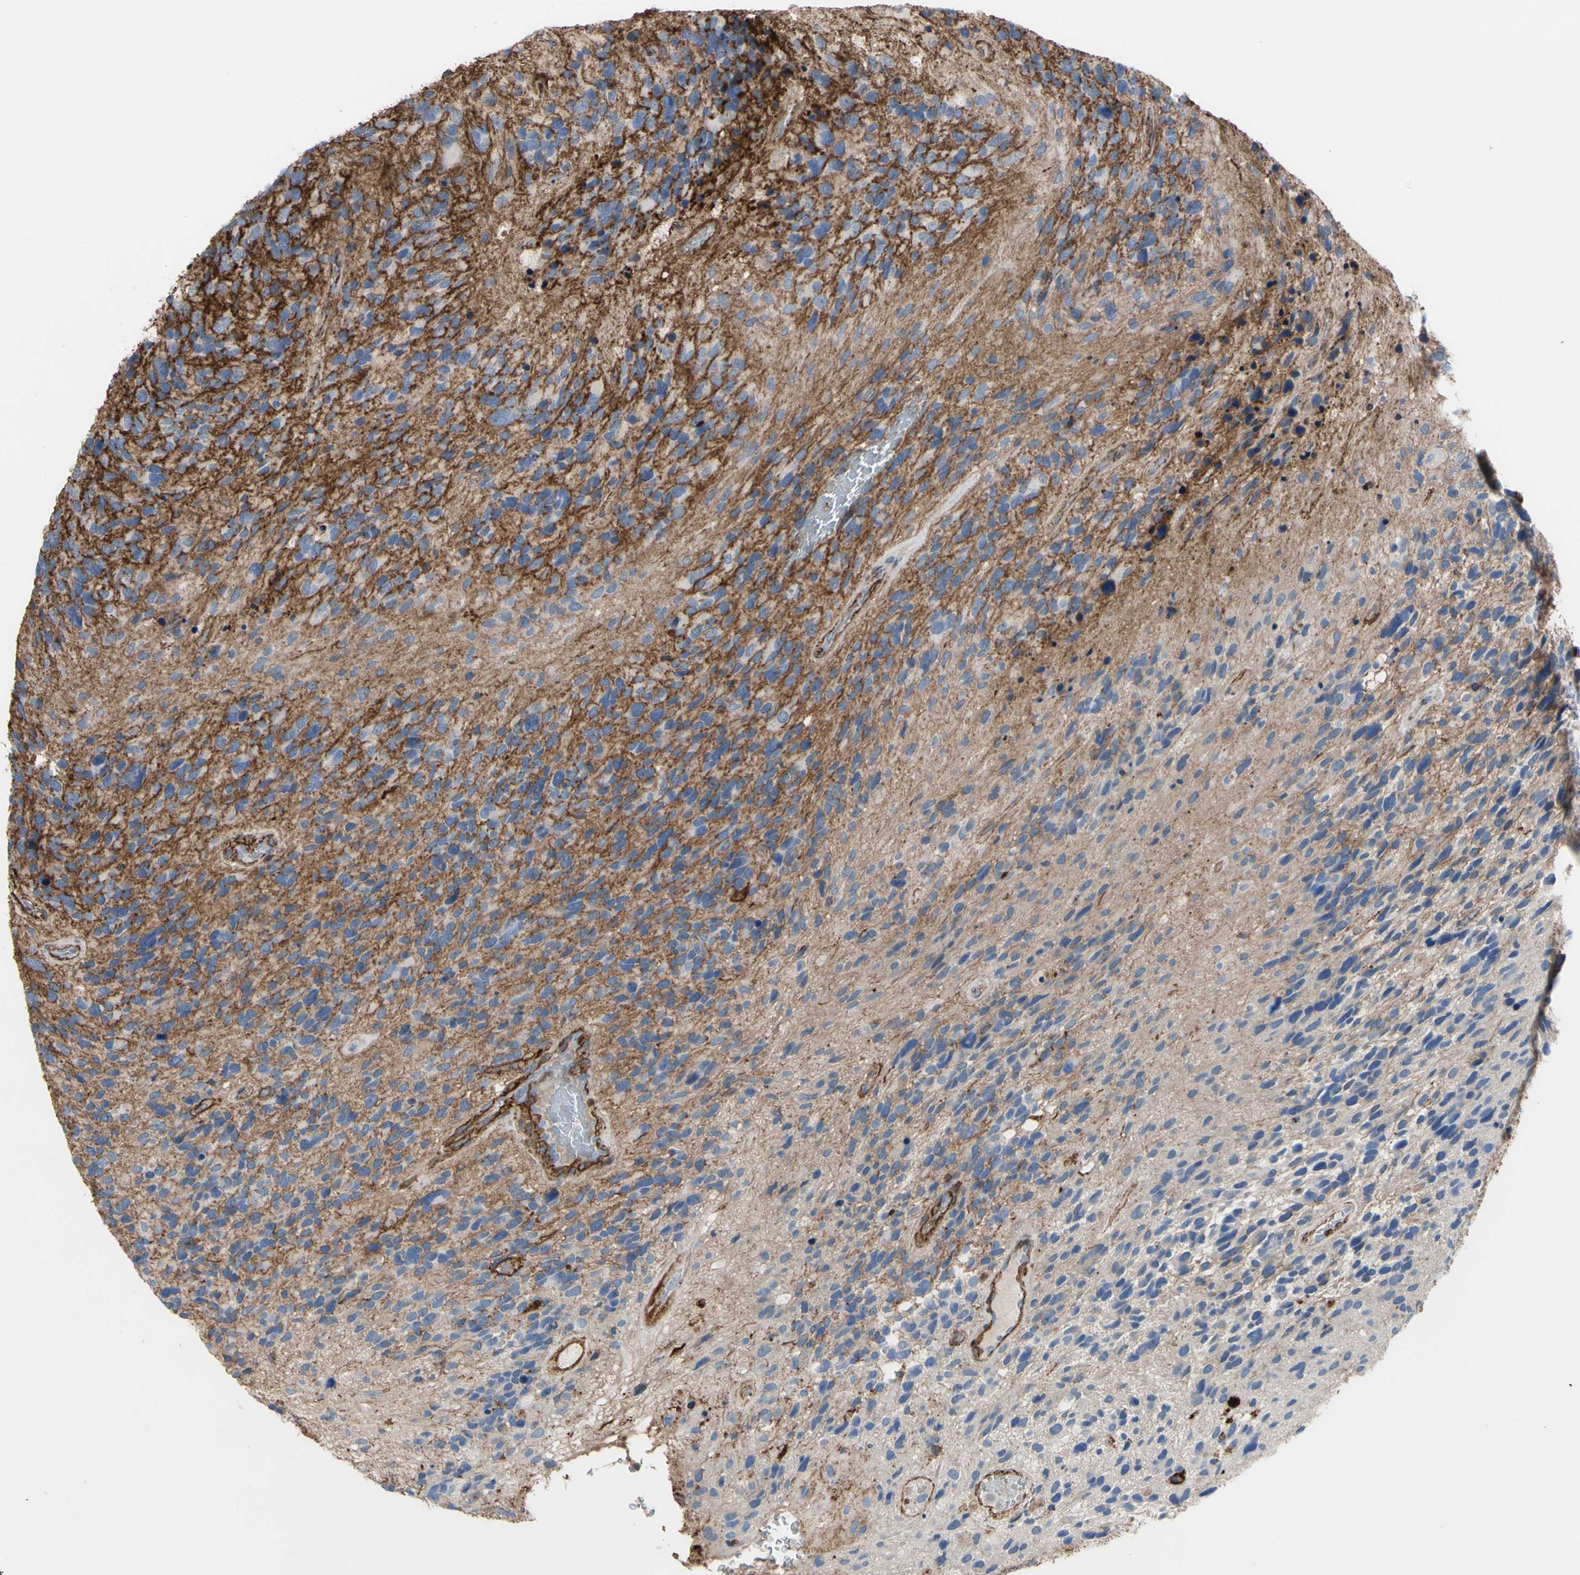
{"staining": {"intensity": "weak", "quantity": ">75%", "location": "cytoplasmic/membranous"}, "tissue": "glioma", "cell_type": "Tumor cells", "image_type": "cancer", "snomed": [{"axis": "morphology", "description": "Glioma, malignant, High grade"}, {"axis": "topography", "description": "Brain"}], "caption": "Brown immunohistochemical staining in glioma demonstrates weak cytoplasmic/membranous positivity in approximately >75% of tumor cells.", "gene": "ANXA6", "patient": {"sex": "female", "age": 58}}